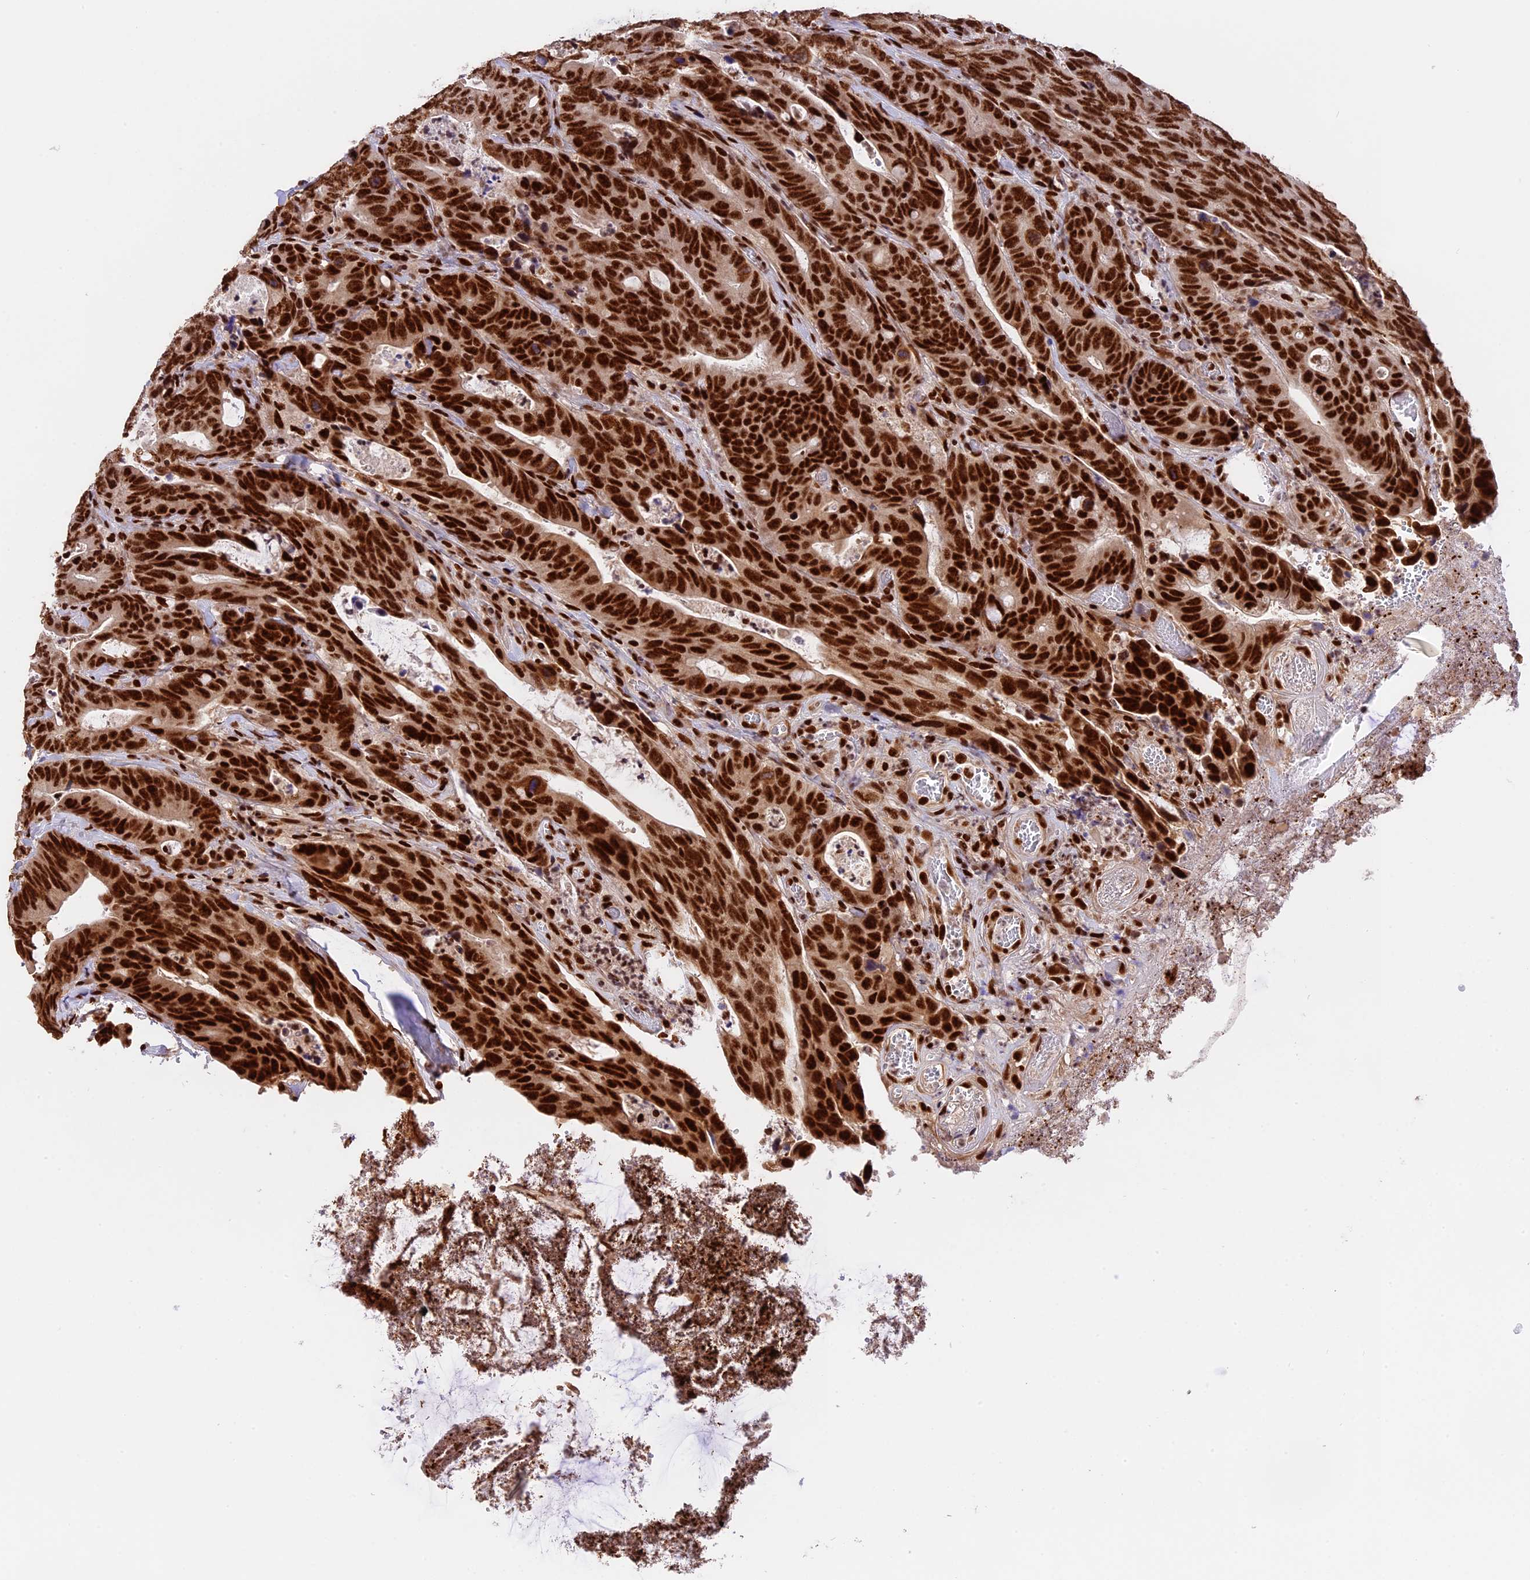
{"staining": {"intensity": "strong", "quantity": ">75%", "location": "nuclear"}, "tissue": "colorectal cancer", "cell_type": "Tumor cells", "image_type": "cancer", "snomed": [{"axis": "morphology", "description": "Adenocarcinoma, NOS"}, {"axis": "topography", "description": "Colon"}], "caption": "The photomicrograph shows immunohistochemical staining of colorectal adenocarcinoma. There is strong nuclear expression is identified in approximately >75% of tumor cells. (DAB (3,3'-diaminobenzidine) IHC with brightfield microscopy, high magnification).", "gene": "RAMAC", "patient": {"sex": "female", "age": 82}}